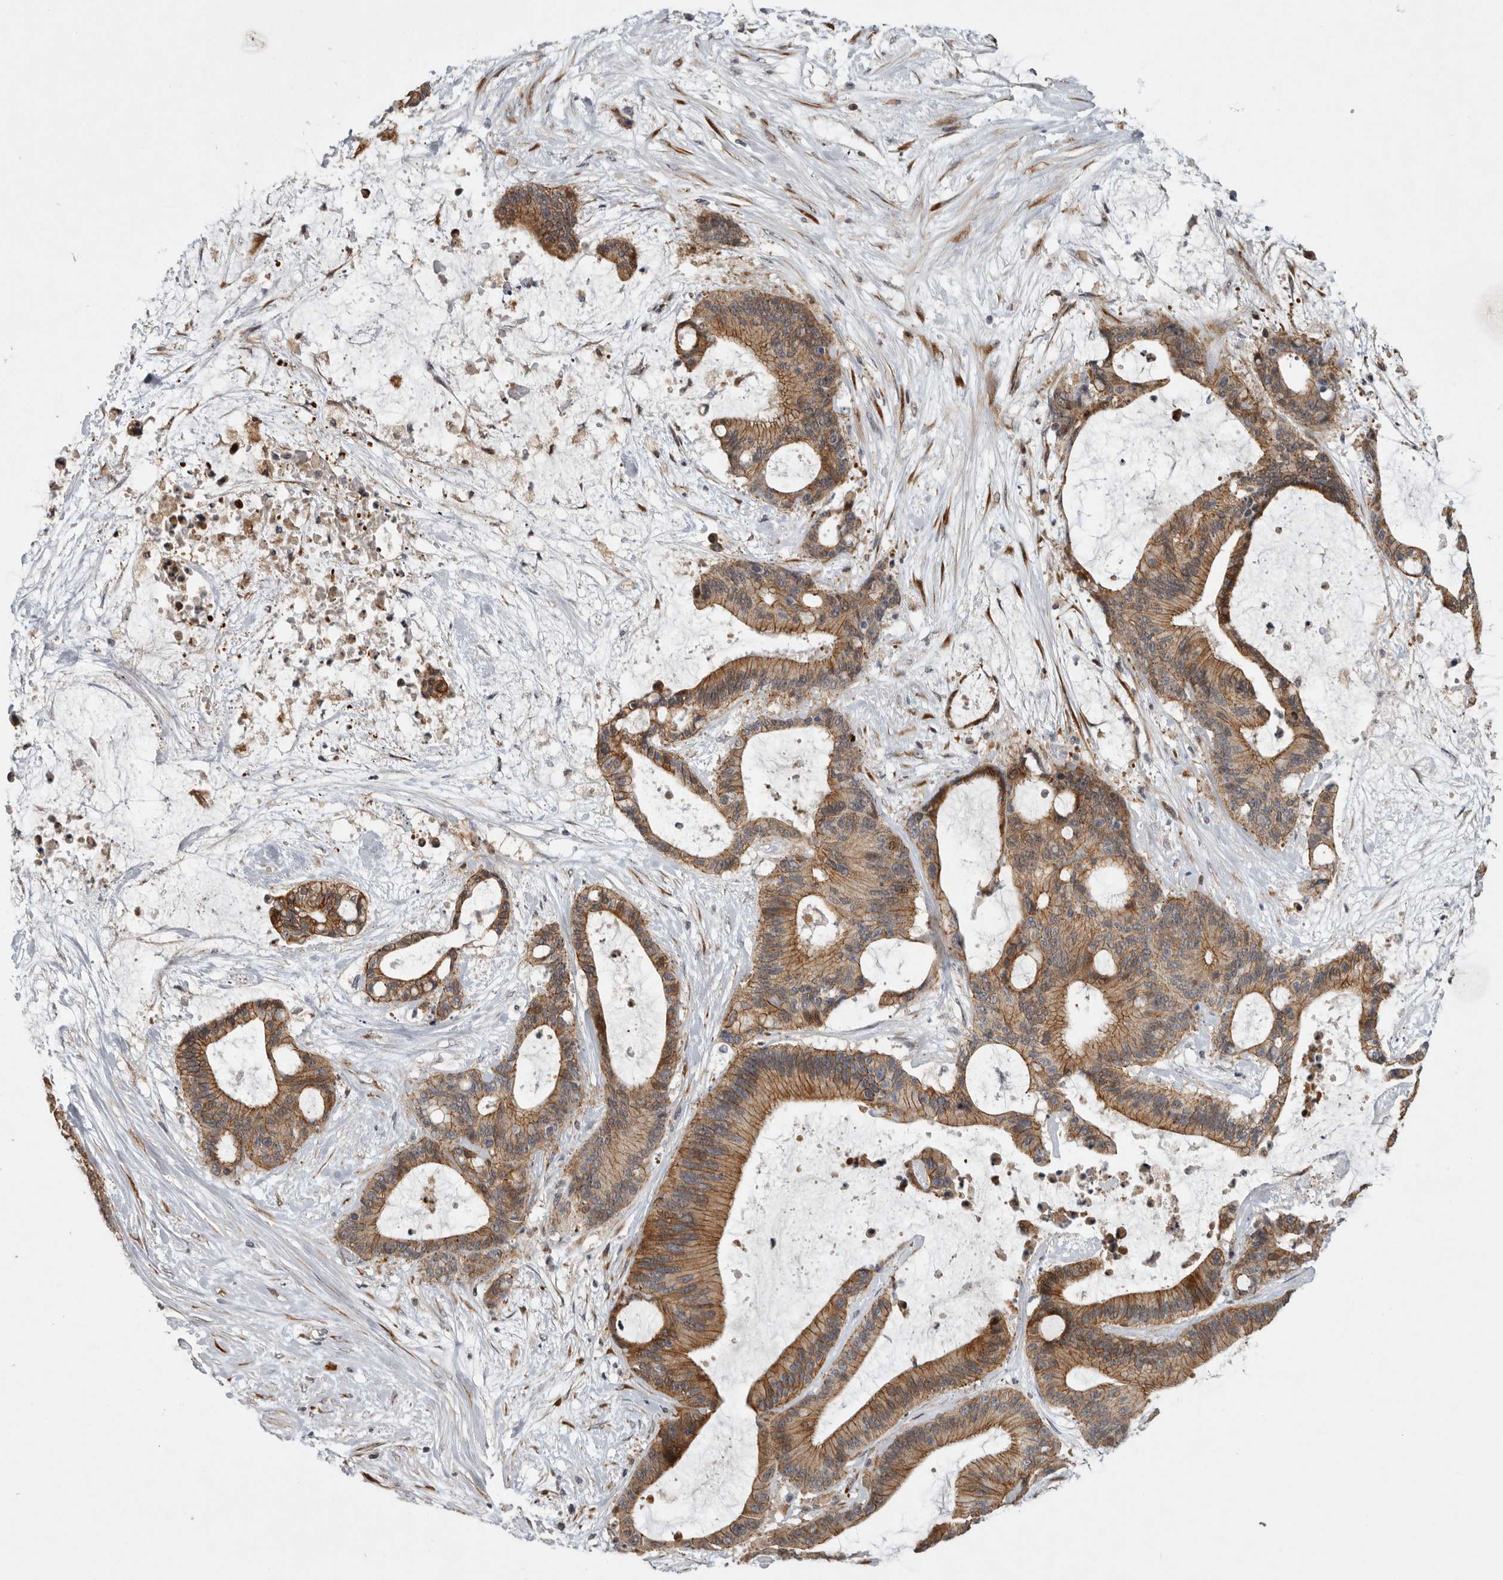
{"staining": {"intensity": "moderate", "quantity": ">75%", "location": "cytoplasmic/membranous"}, "tissue": "liver cancer", "cell_type": "Tumor cells", "image_type": "cancer", "snomed": [{"axis": "morphology", "description": "Cholangiocarcinoma"}, {"axis": "topography", "description": "Liver"}], "caption": "IHC staining of liver cancer, which demonstrates medium levels of moderate cytoplasmic/membranous positivity in approximately >75% of tumor cells indicating moderate cytoplasmic/membranous protein expression. The staining was performed using DAB (3,3'-diaminobenzidine) (brown) for protein detection and nuclei were counterstained in hematoxylin (blue).", "gene": "MPDZ", "patient": {"sex": "female", "age": 73}}